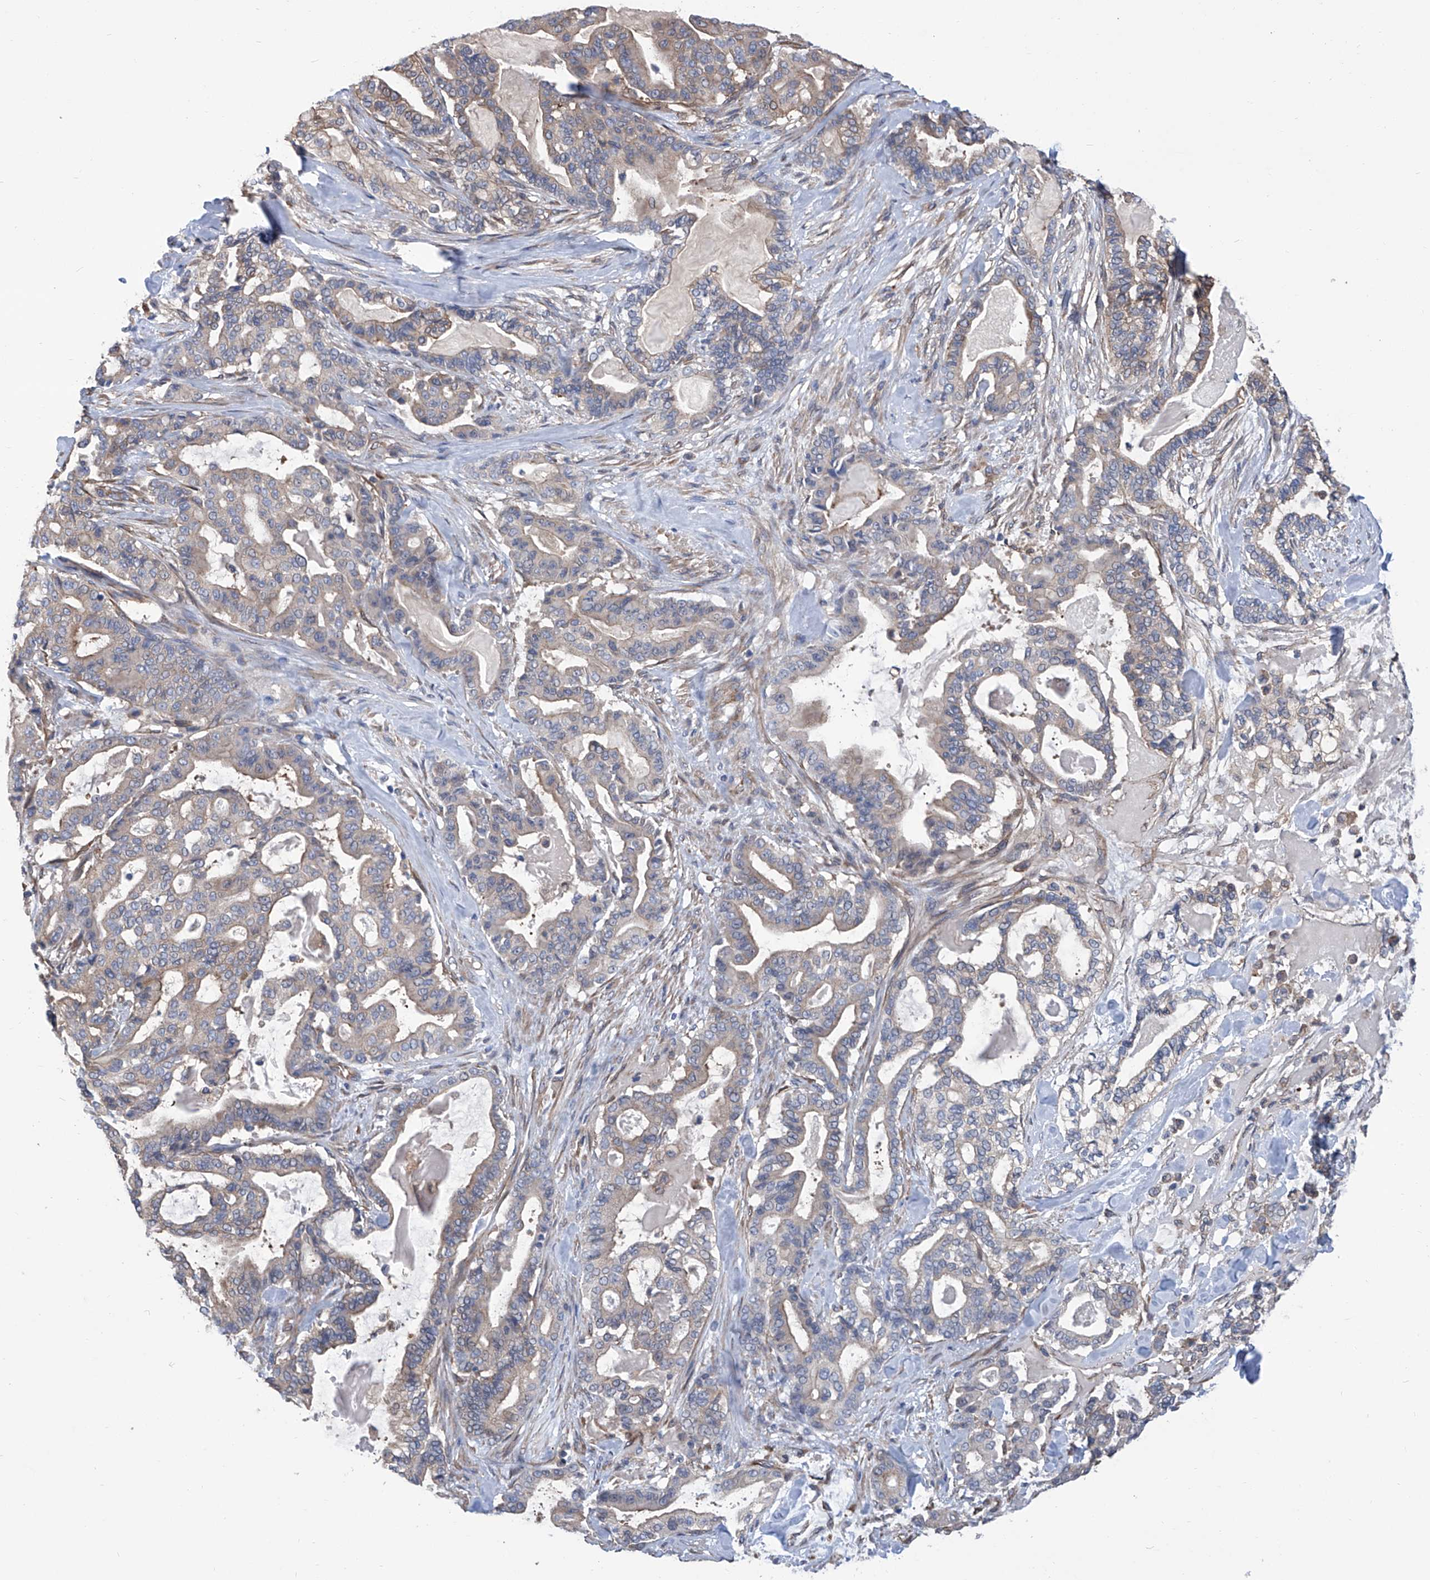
{"staining": {"intensity": "weak", "quantity": "25%-75%", "location": "cytoplasmic/membranous"}, "tissue": "pancreatic cancer", "cell_type": "Tumor cells", "image_type": "cancer", "snomed": [{"axis": "morphology", "description": "Adenocarcinoma, NOS"}, {"axis": "topography", "description": "Pancreas"}], "caption": "Immunohistochemical staining of pancreatic cancer (adenocarcinoma) demonstrates low levels of weak cytoplasmic/membranous staining in about 25%-75% of tumor cells.", "gene": "SMS", "patient": {"sex": "male", "age": 63}}